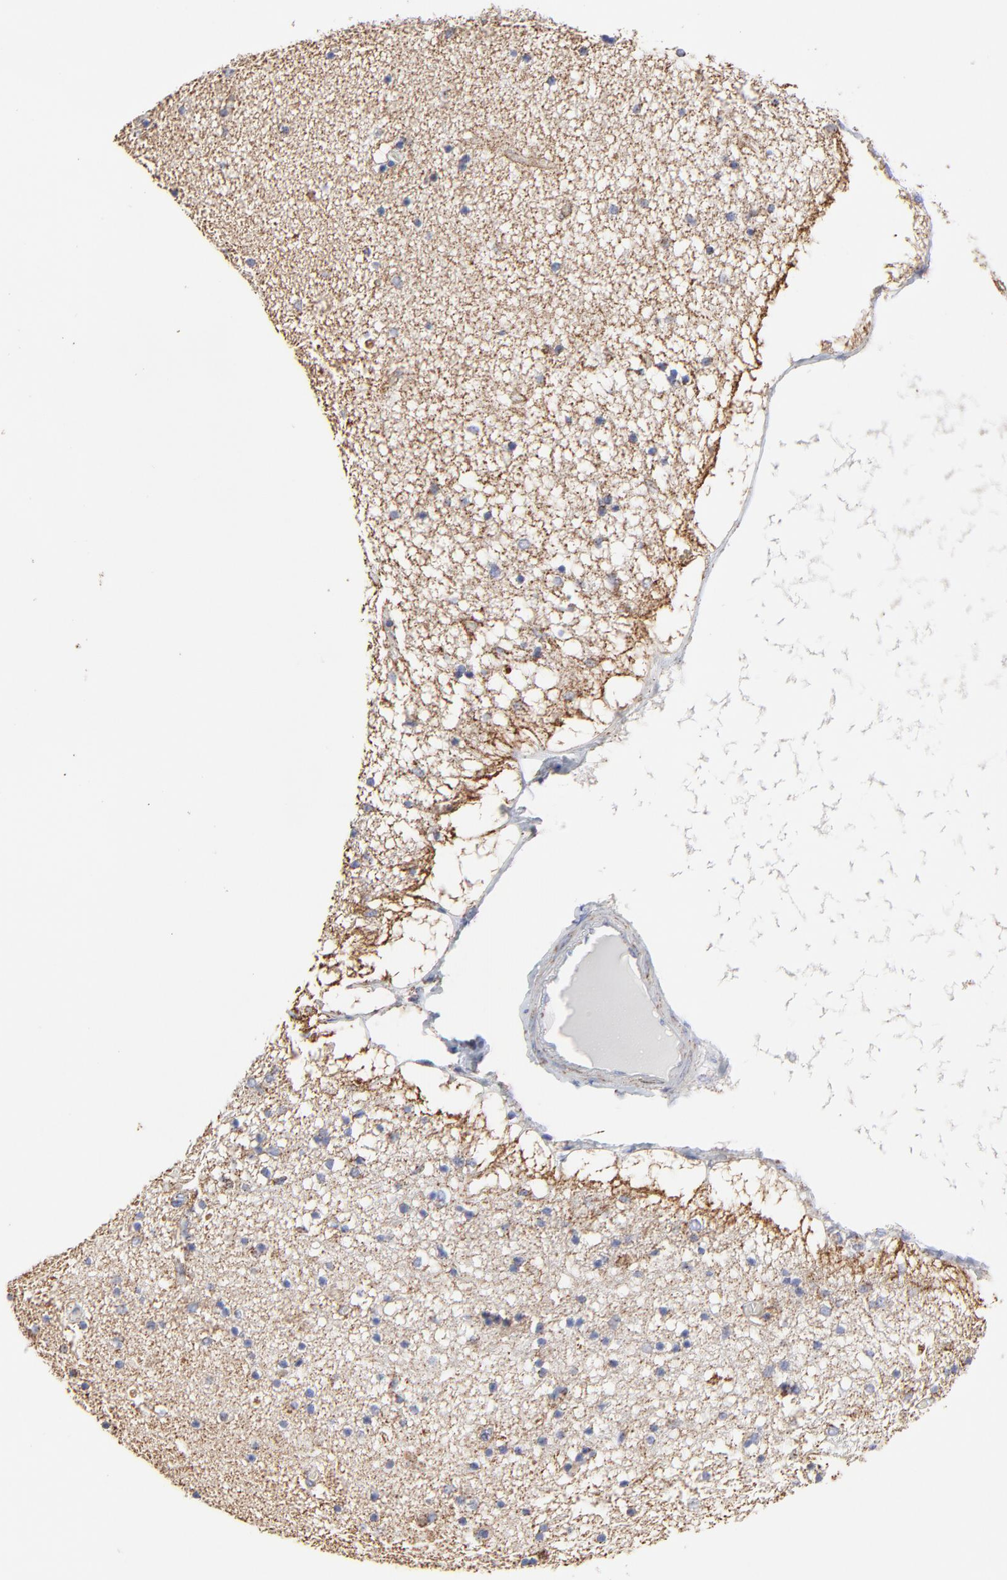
{"staining": {"intensity": "negative", "quantity": "none", "location": "none"}, "tissue": "hippocampus", "cell_type": "Glial cells", "image_type": "normal", "snomed": [{"axis": "morphology", "description": "Normal tissue, NOS"}, {"axis": "topography", "description": "Hippocampus"}], "caption": "The photomicrograph demonstrates no staining of glial cells in normal hippocampus. (Immunohistochemistry (ihc), brightfield microscopy, high magnification).", "gene": "PINK1", "patient": {"sex": "female", "age": 54}}